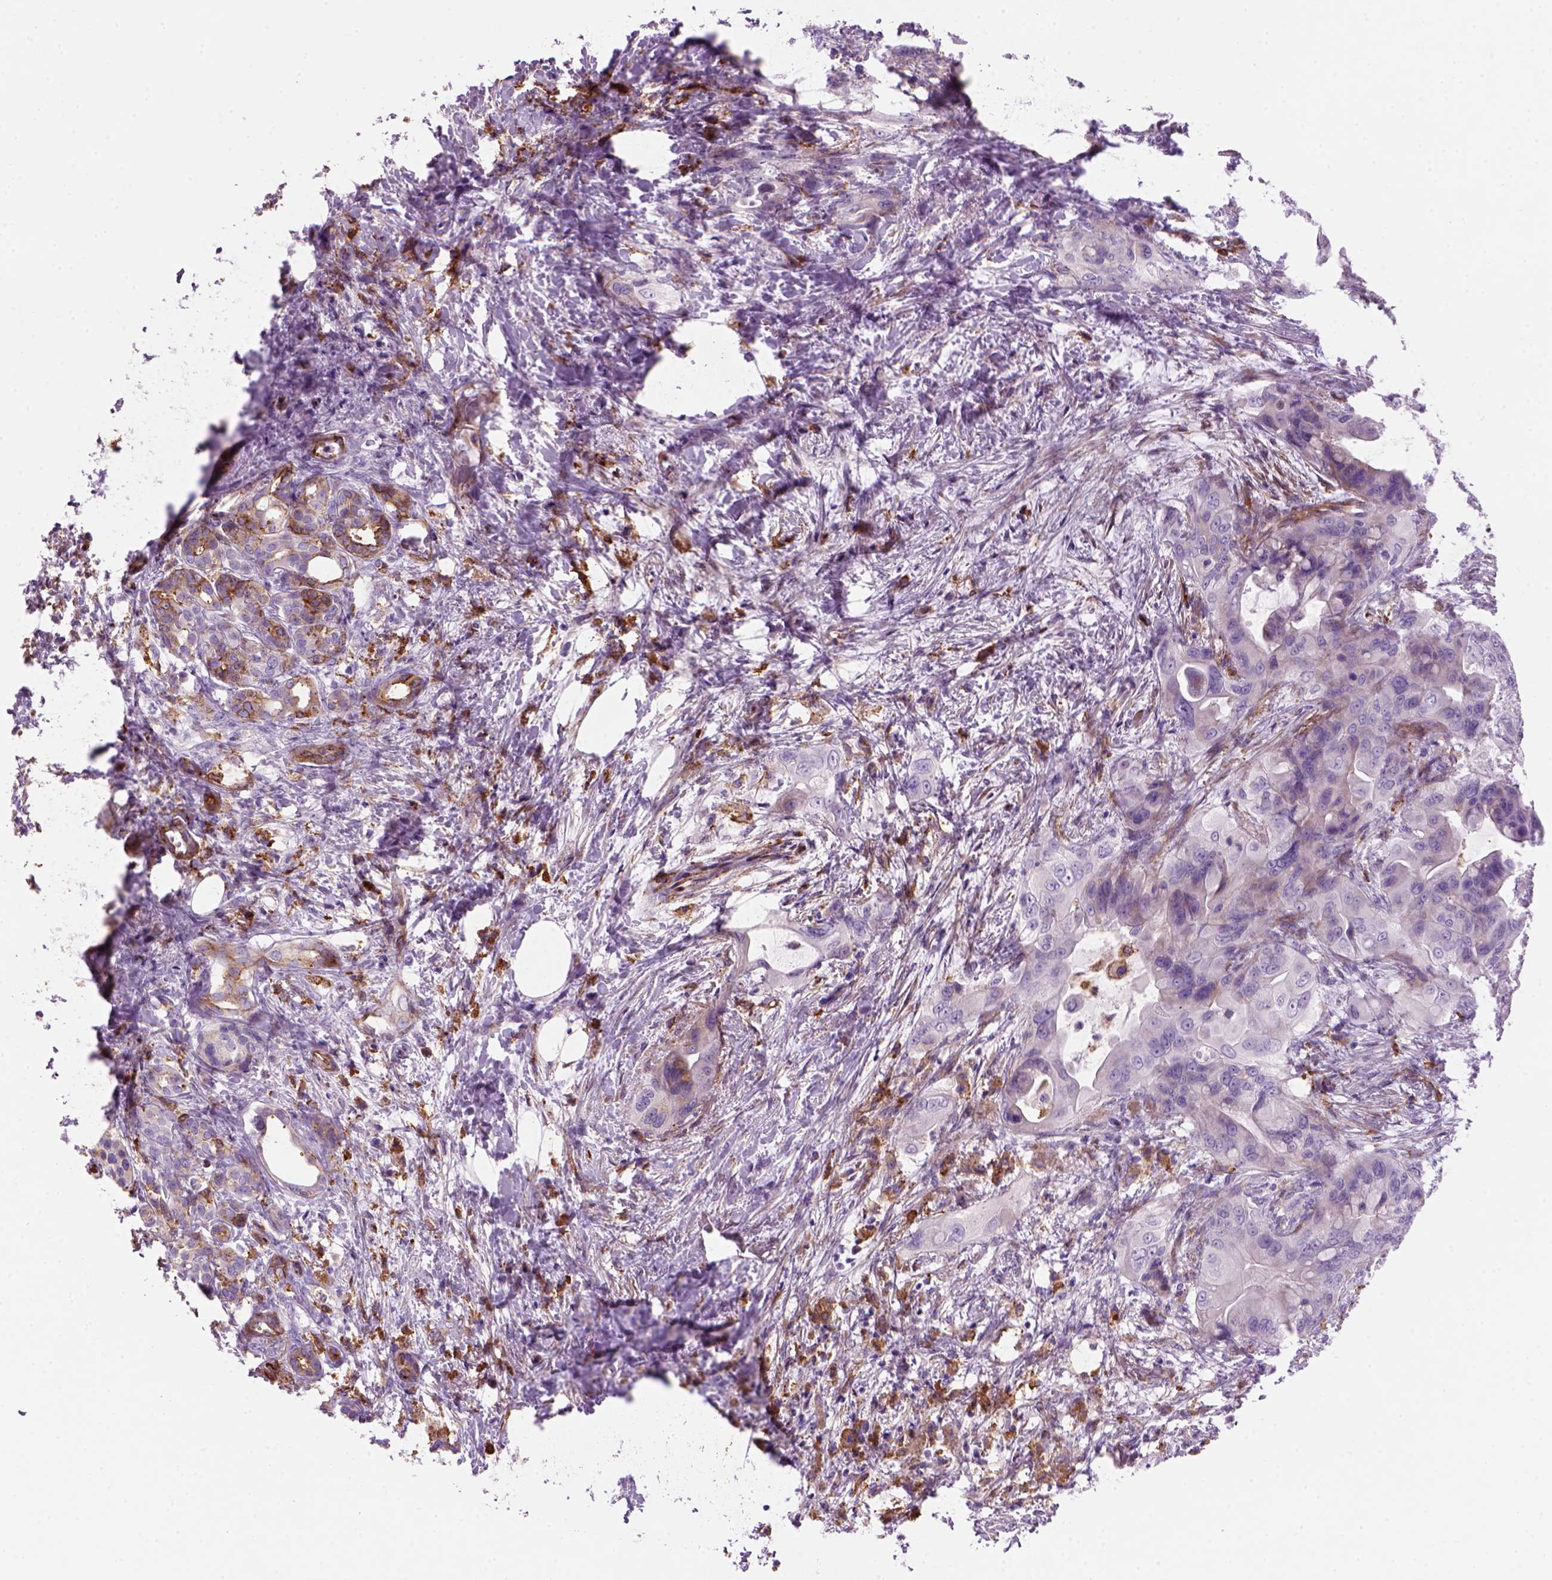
{"staining": {"intensity": "negative", "quantity": "none", "location": "none"}, "tissue": "pancreatic cancer", "cell_type": "Tumor cells", "image_type": "cancer", "snomed": [{"axis": "morphology", "description": "Adenocarcinoma, NOS"}, {"axis": "topography", "description": "Pancreas"}], "caption": "This micrograph is of pancreatic adenocarcinoma stained with IHC to label a protein in brown with the nuclei are counter-stained blue. There is no positivity in tumor cells.", "gene": "MARCKS", "patient": {"sex": "male", "age": 71}}